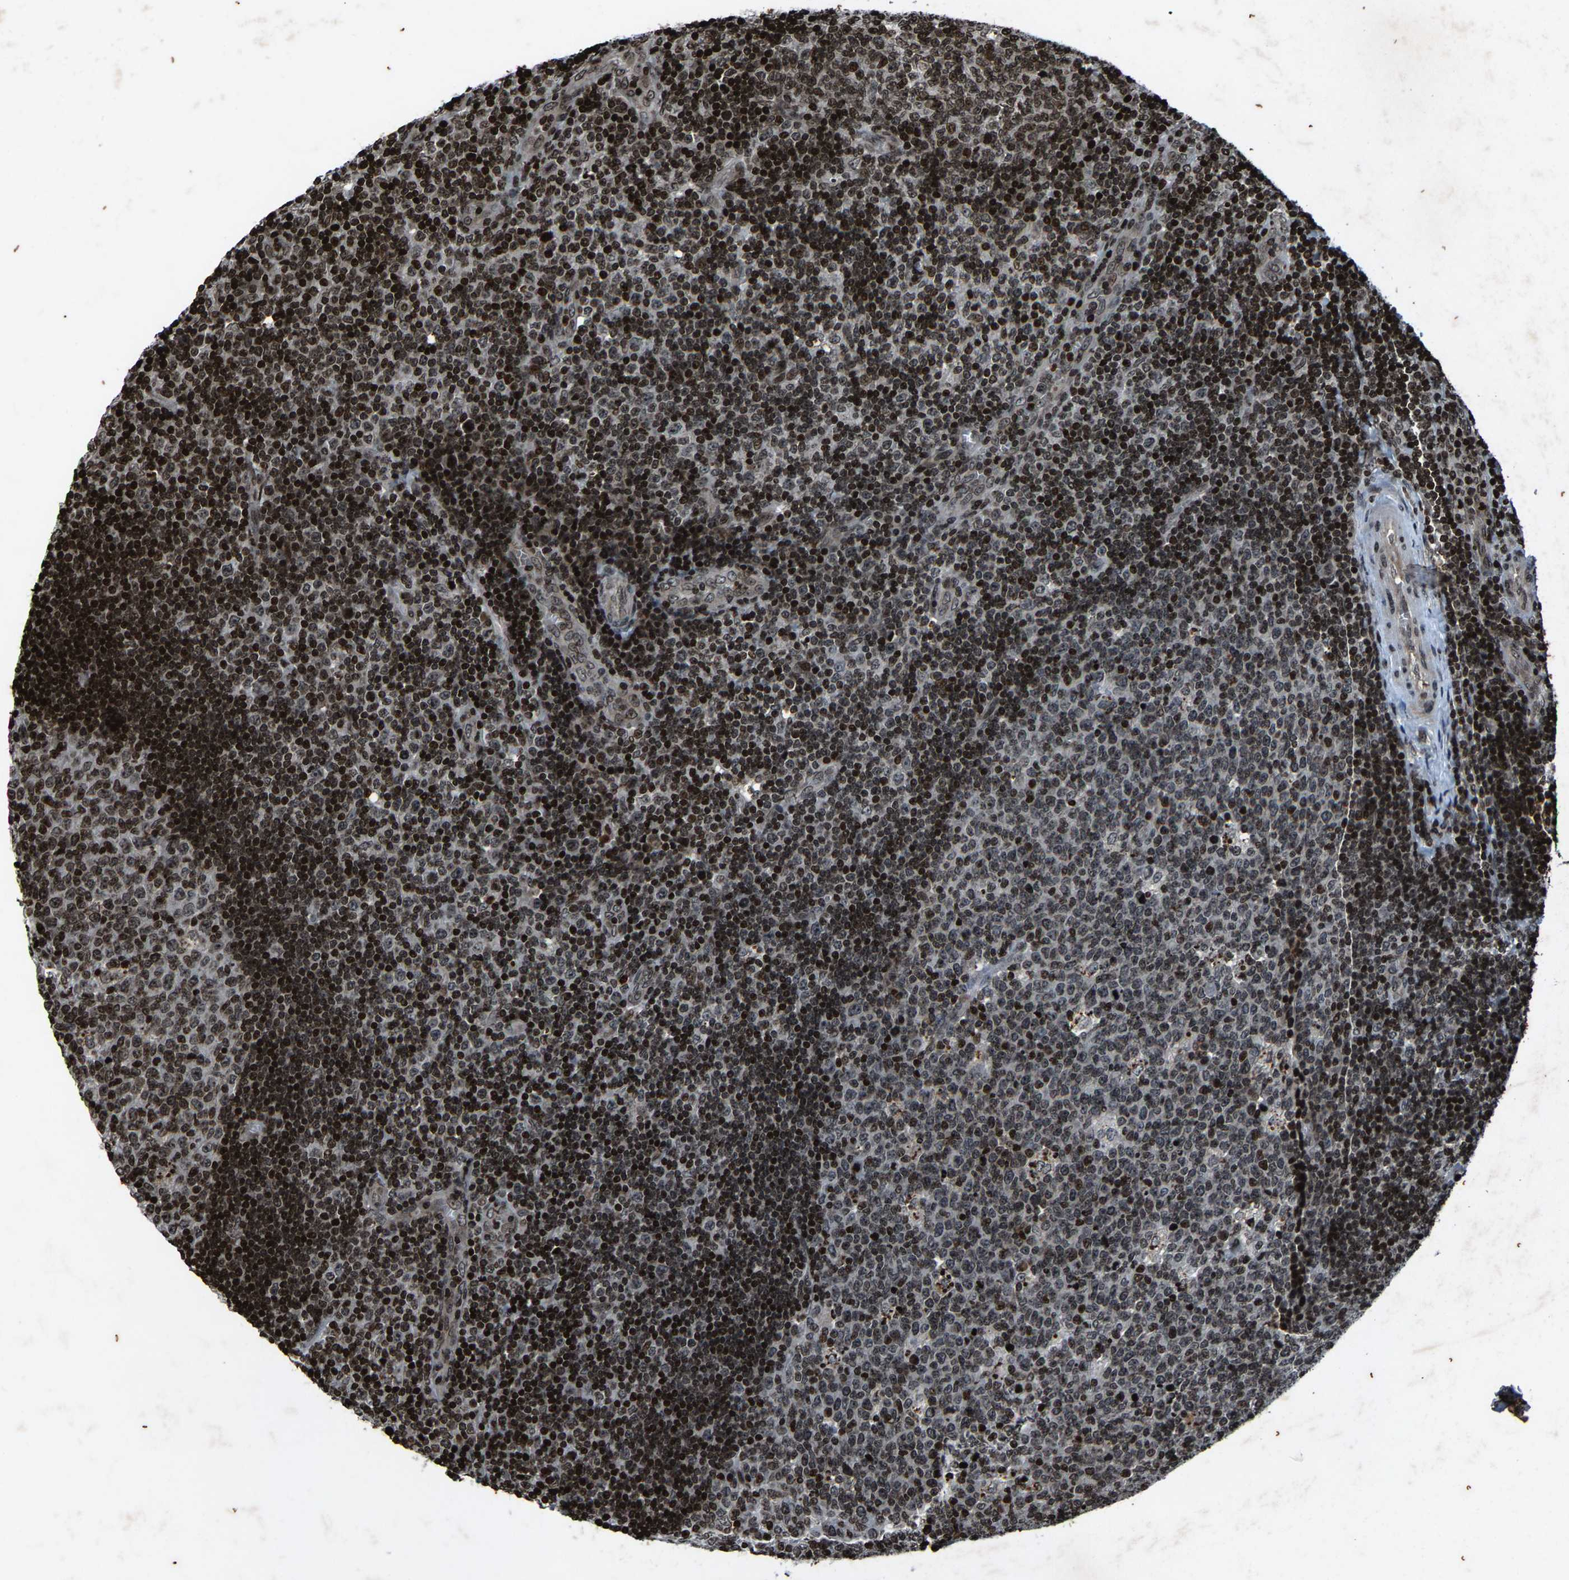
{"staining": {"intensity": "strong", "quantity": ">75%", "location": "nuclear"}, "tissue": "lymph node", "cell_type": "Germinal center cells", "image_type": "normal", "snomed": [{"axis": "morphology", "description": "Normal tissue, NOS"}, {"axis": "topography", "description": "Lymph node"}, {"axis": "topography", "description": "Salivary gland"}], "caption": "Strong nuclear protein expression is present in about >75% of germinal center cells in lymph node.", "gene": "H4C1", "patient": {"sex": "male", "age": 8}}